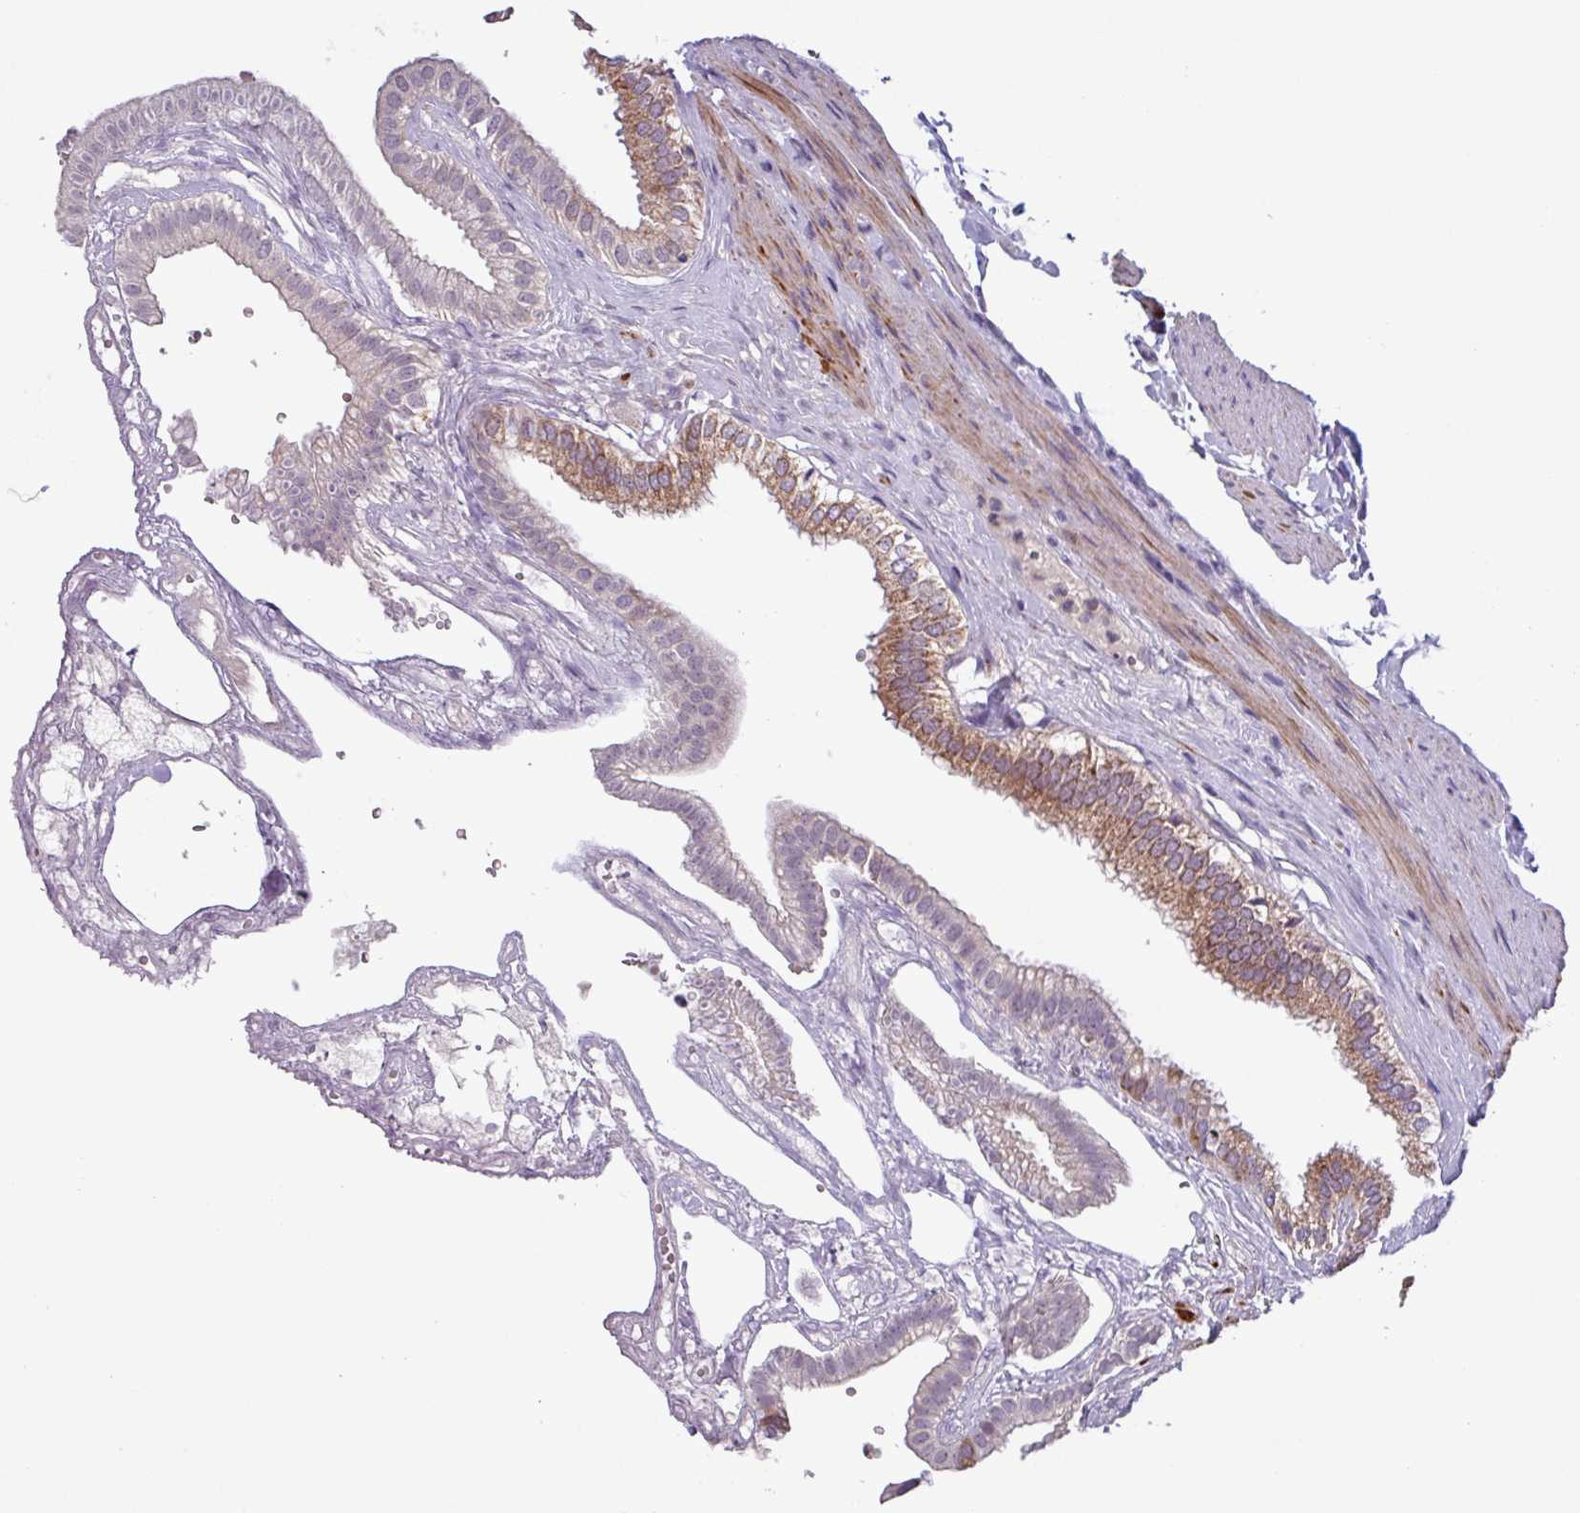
{"staining": {"intensity": "moderate", "quantity": ">75%", "location": "cytoplasmic/membranous"}, "tissue": "gallbladder", "cell_type": "Glandular cells", "image_type": "normal", "snomed": [{"axis": "morphology", "description": "Normal tissue, NOS"}, {"axis": "topography", "description": "Gallbladder"}], "caption": "Immunohistochemical staining of normal gallbladder displays medium levels of moderate cytoplasmic/membranous expression in about >75% of glandular cells.", "gene": "AKIRIN1", "patient": {"sex": "female", "age": 61}}